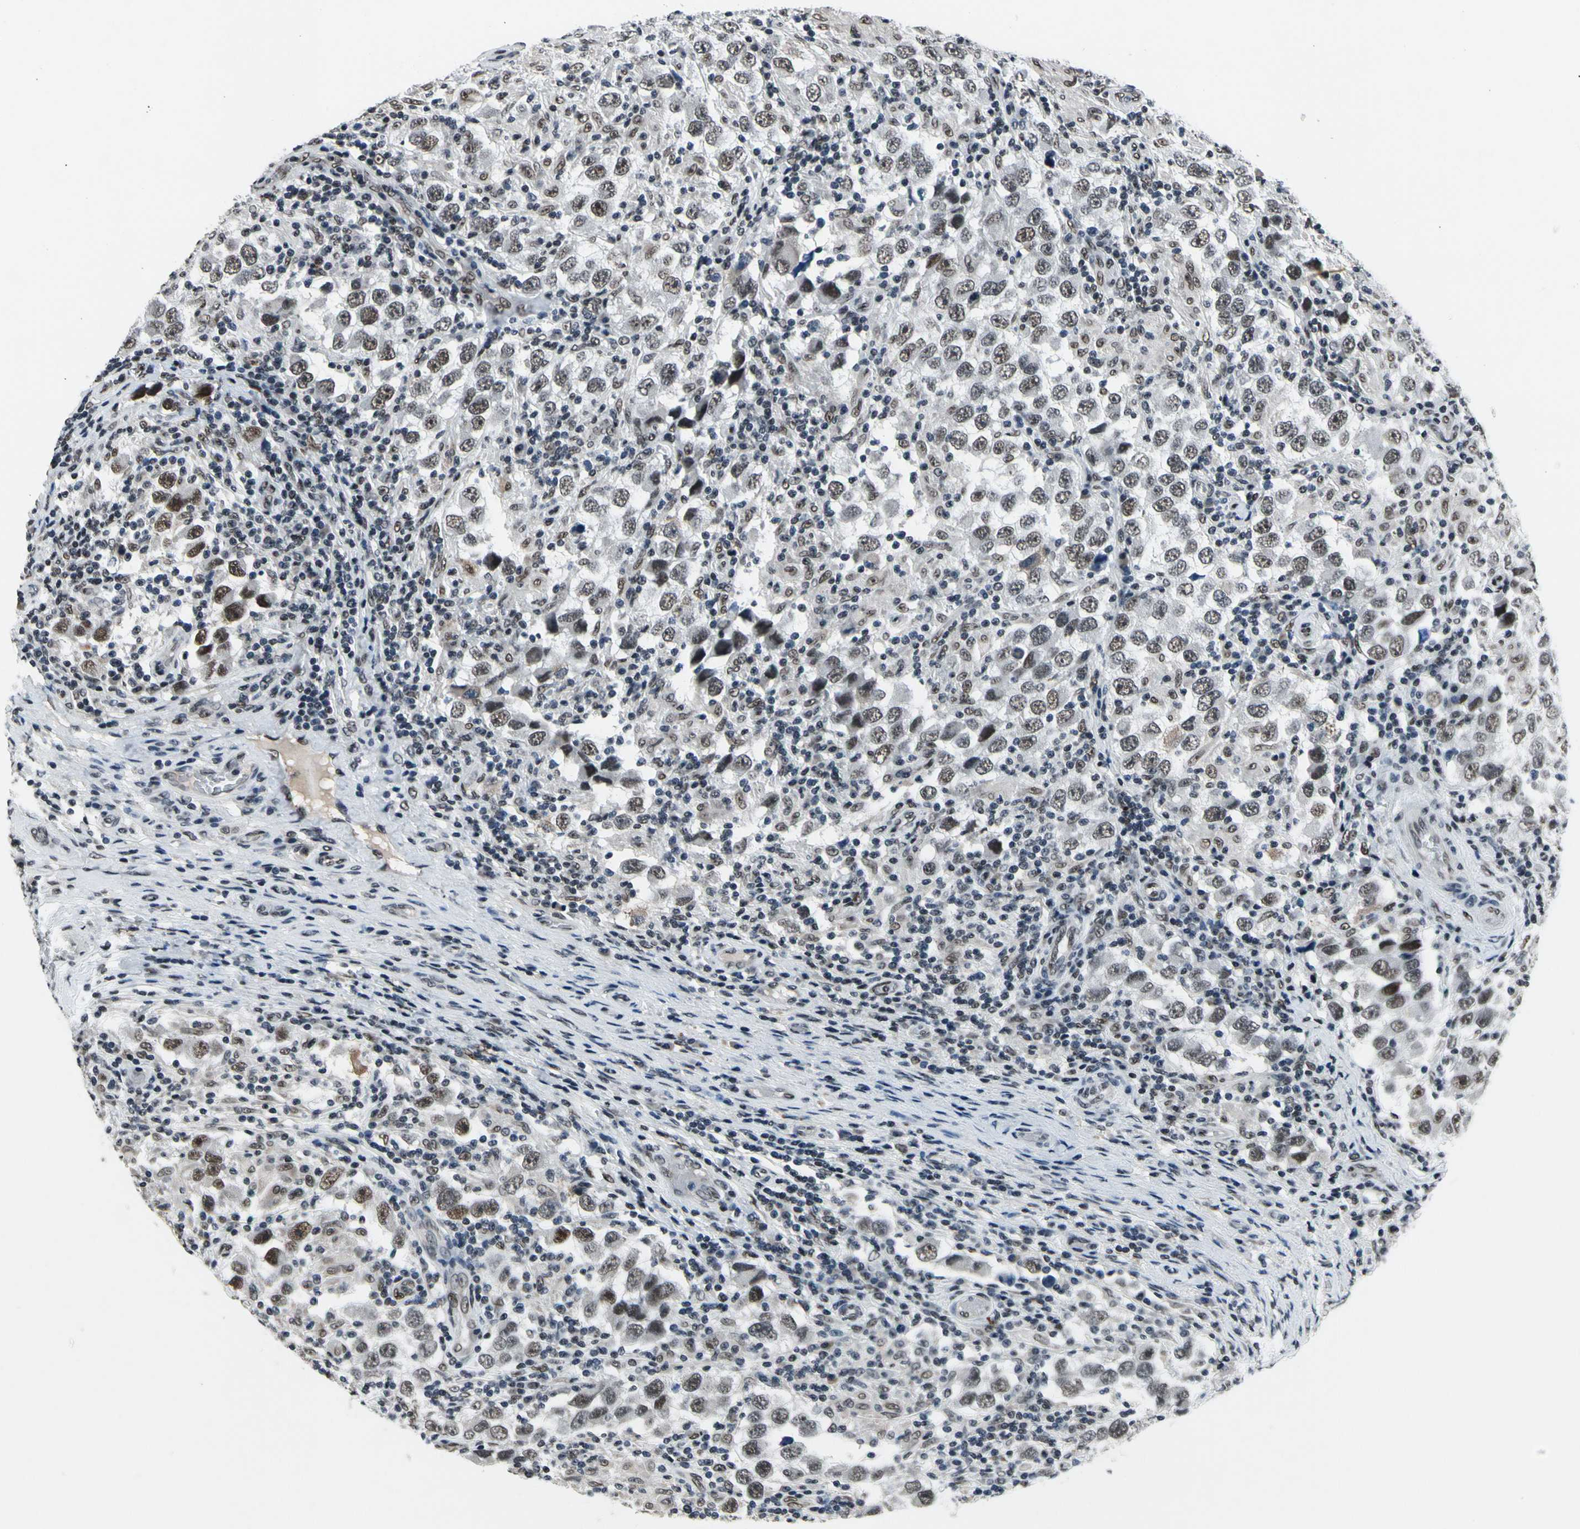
{"staining": {"intensity": "moderate", "quantity": ">75%", "location": "nuclear"}, "tissue": "testis cancer", "cell_type": "Tumor cells", "image_type": "cancer", "snomed": [{"axis": "morphology", "description": "Carcinoma, Embryonal, NOS"}, {"axis": "topography", "description": "Testis"}], "caption": "Testis cancer (embryonal carcinoma) stained with DAB immunohistochemistry (IHC) exhibits medium levels of moderate nuclear staining in approximately >75% of tumor cells. The staining was performed using DAB (3,3'-diaminobenzidine) to visualize the protein expression in brown, while the nuclei were stained in blue with hematoxylin (Magnification: 20x).", "gene": "RECQL", "patient": {"sex": "male", "age": 21}}